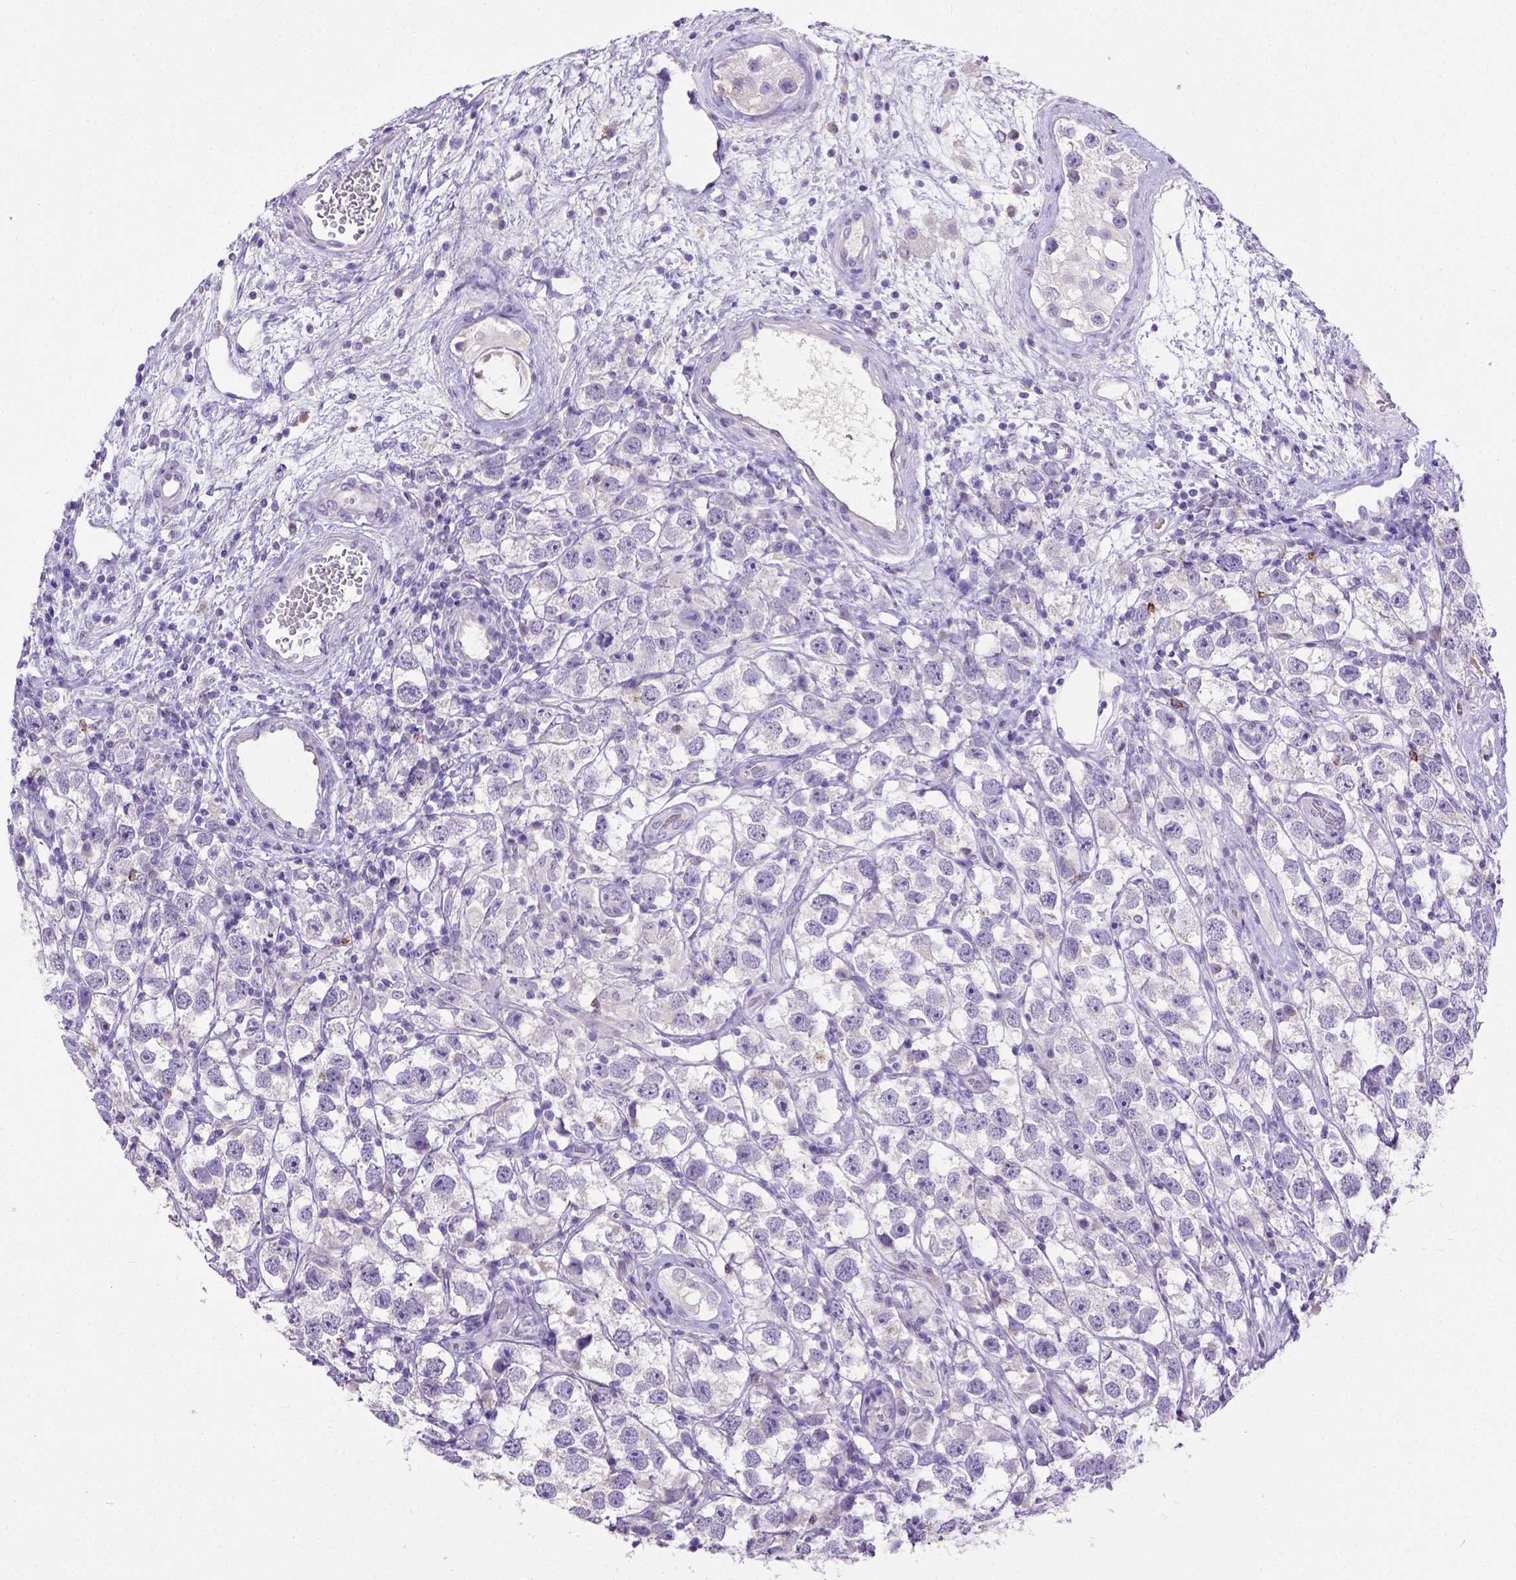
{"staining": {"intensity": "negative", "quantity": "none", "location": "none"}, "tissue": "testis cancer", "cell_type": "Tumor cells", "image_type": "cancer", "snomed": [{"axis": "morphology", "description": "Seminoma, NOS"}, {"axis": "topography", "description": "Testis"}], "caption": "DAB immunohistochemical staining of seminoma (testis) displays no significant positivity in tumor cells.", "gene": "B3GAT1", "patient": {"sex": "male", "age": 26}}